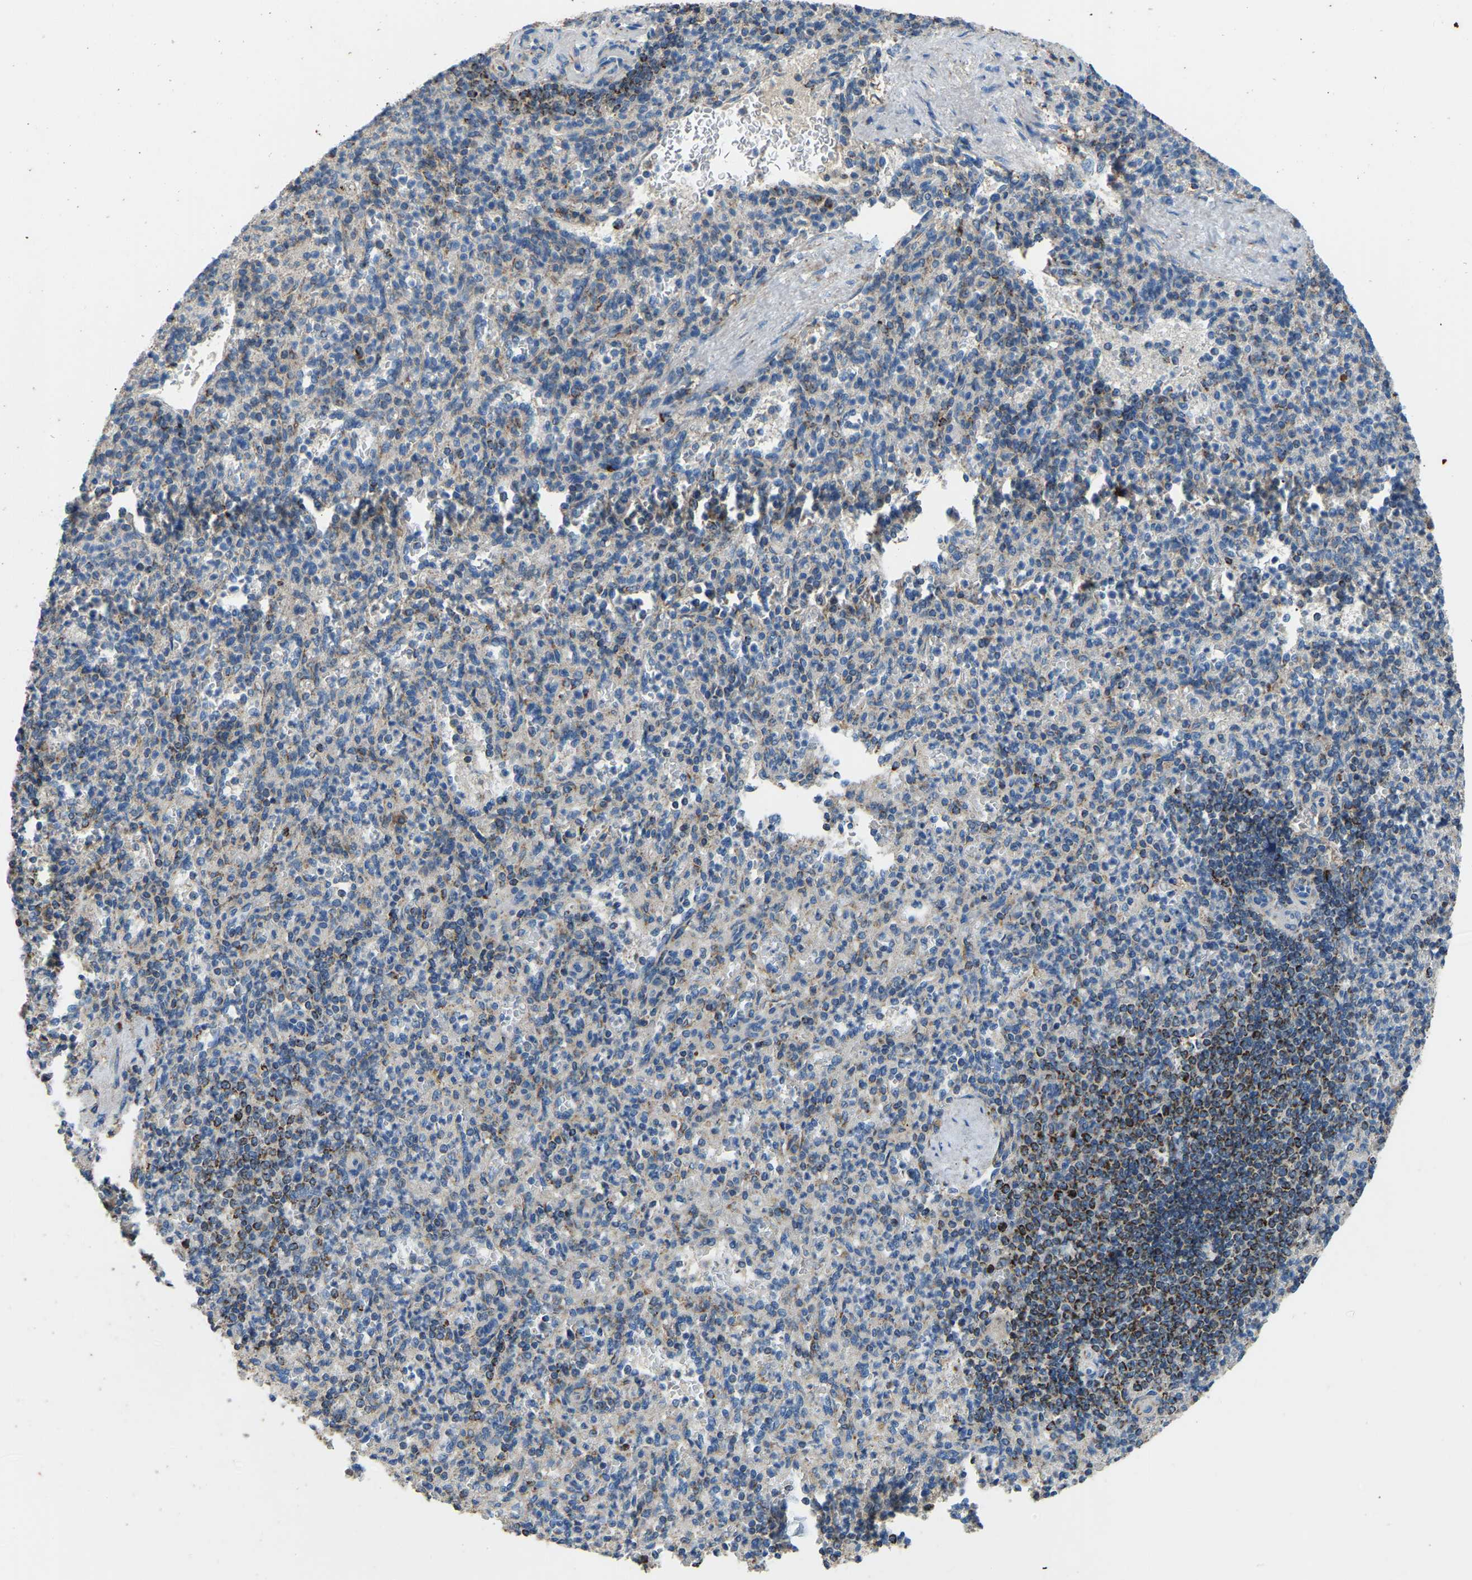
{"staining": {"intensity": "weak", "quantity": "25%-75%", "location": "cytoplasmic/membranous"}, "tissue": "spleen", "cell_type": "Cells in red pulp", "image_type": "normal", "snomed": [{"axis": "morphology", "description": "Normal tissue, NOS"}, {"axis": "topography", "description": "Spleen"}], "caption": "Protein expression analysis of unremarkable human spleen reveals weak cytoplasmic/membranous staining in approximately 25%-75% of cells in red pulp. (DAB (3,3'-diaminobenzidine) = brown stain, brightfield microscopy at high magnification).", "gene": "ZNF200", "patient": {"sex": "female", "age": 74}}